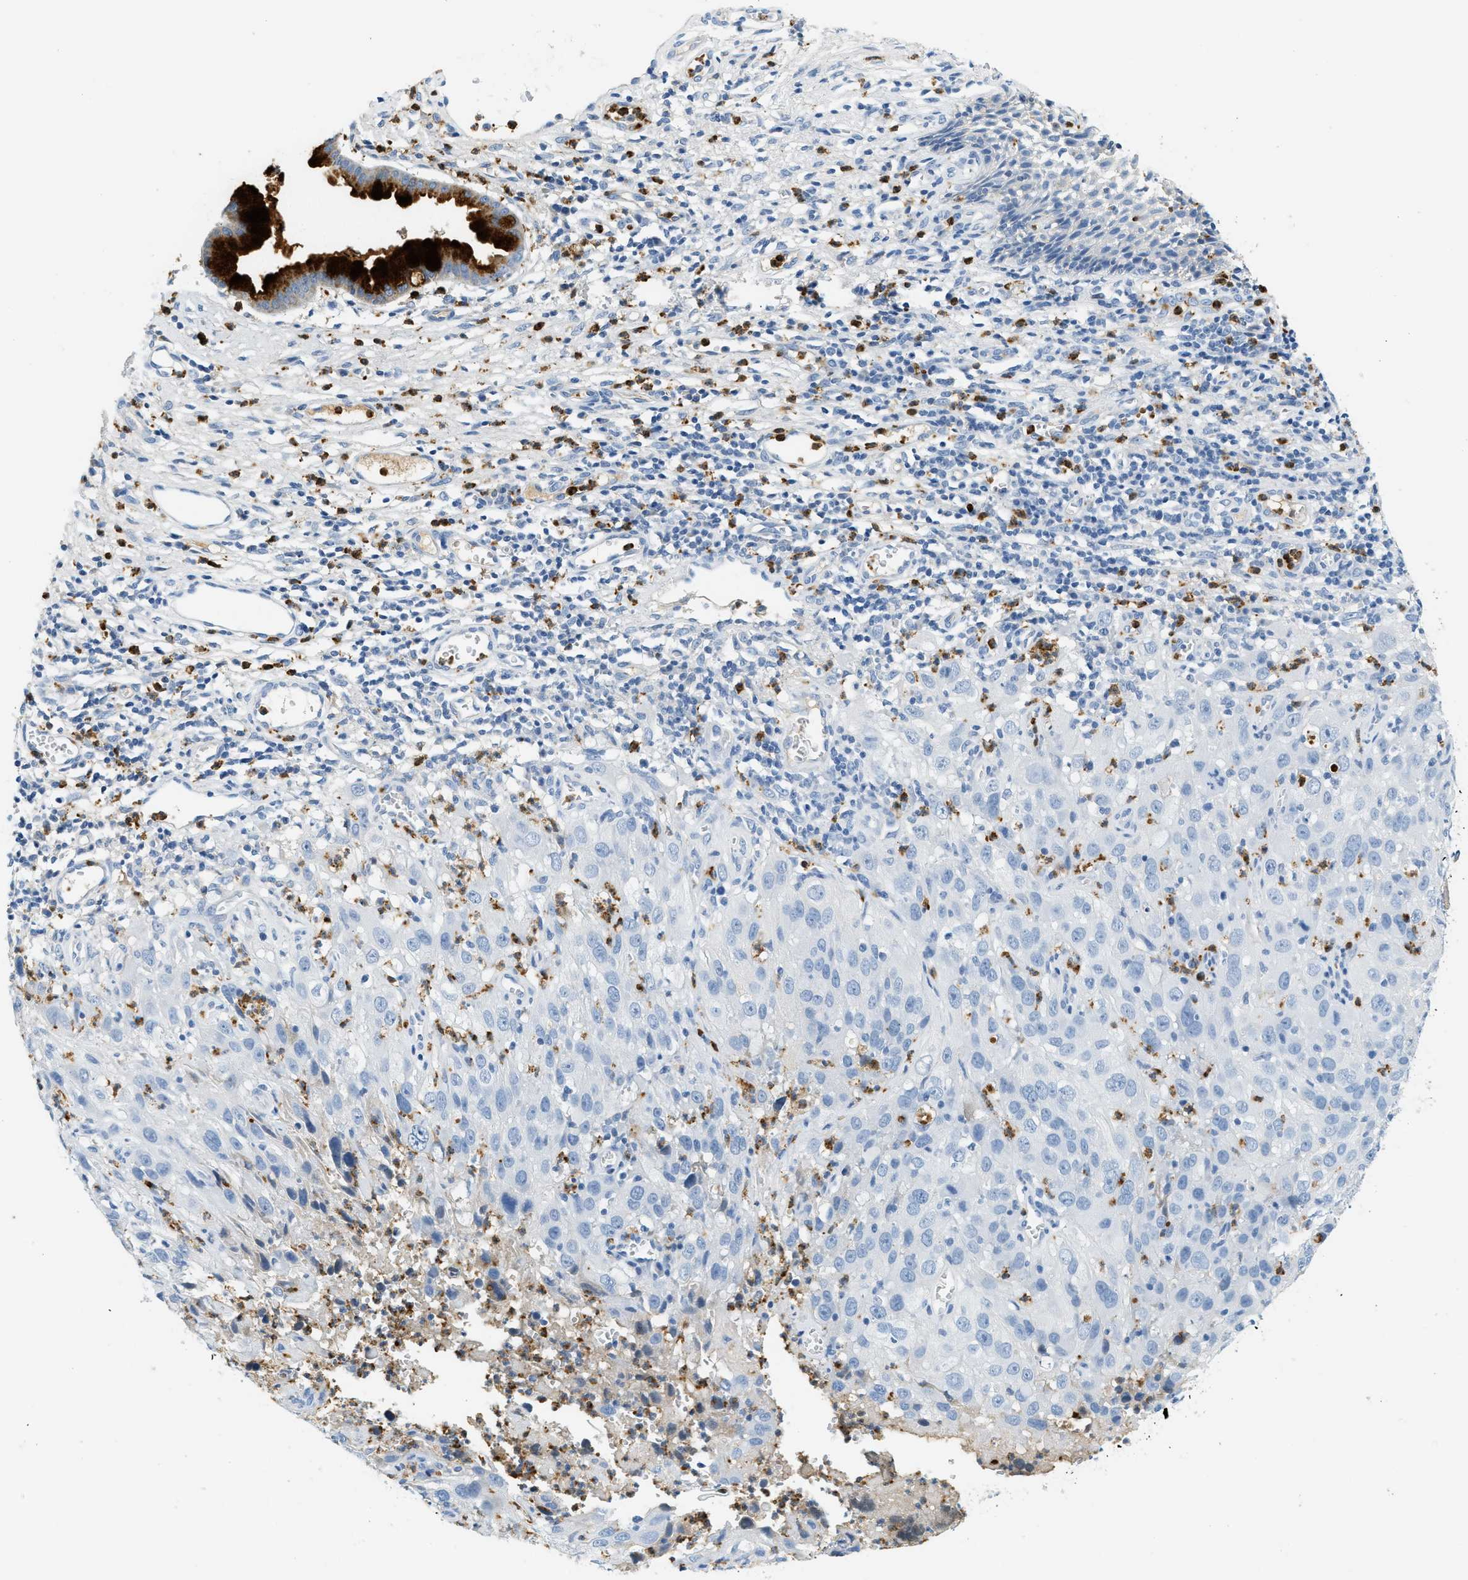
{"staining": {"intensity": "negative", "quantity": "none", "location": "none"}, "tissue": "cervical cancer", "cell_type": "Tumor cells", "image_type": "cancer", "snomed": [{"axis": "morphology", "description": "Squamous cell carcinoma, NOS"}, {"axis": "topography", "description": "Cervix"}], "caption": "DAB immunohistochemical staining of human squamous cell carcinoma (cervical) displays no significant staining in tumor cells. Nuclei are stained in blue.", "gene": "LCN2", "patient": {"sex": "female", "age": 32}}